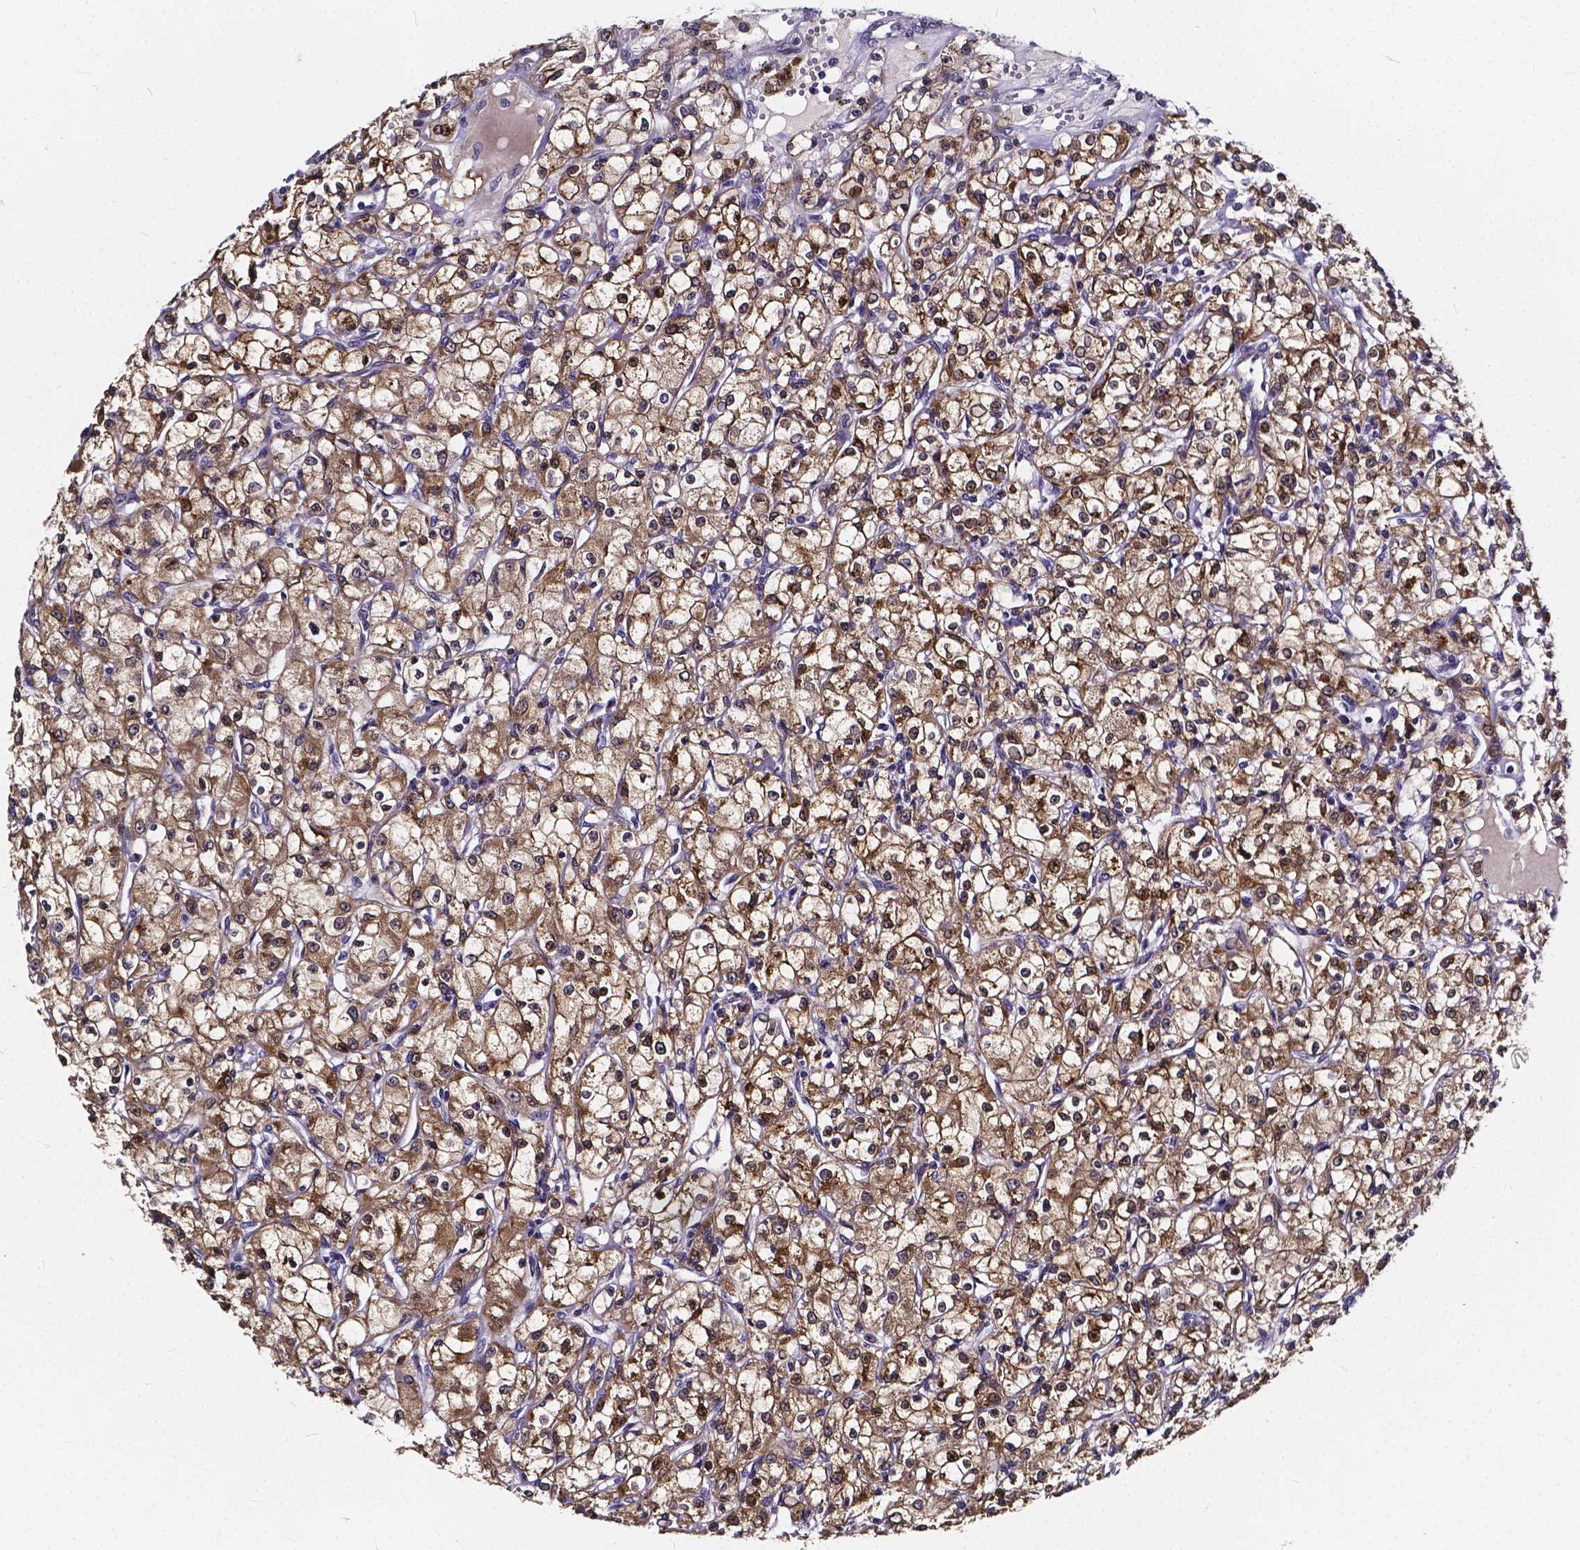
{"staining": {"intensity": "strong", "quantity": ">75%", "location": "cytoplasmic/membranous,nuclear"}, "tissue": "renal cancer", "cell_type": "Tumor cells", "image_type": "cancer", "snomed": [{"axis": "morphology", "description": "Adenocarcinoma, NOS"}, {"axis": "topography", "description": "Kidney"}], "caption": "The image displays immunohistochemical staining of renal cancer (adenocarcinoma). There is strong cytoplasmic/membranous and nuclear positivity is seen in about >75% of tumor cells.", "gene": "SOWAHA", "patient": {"sex": "female", "age": 59}}